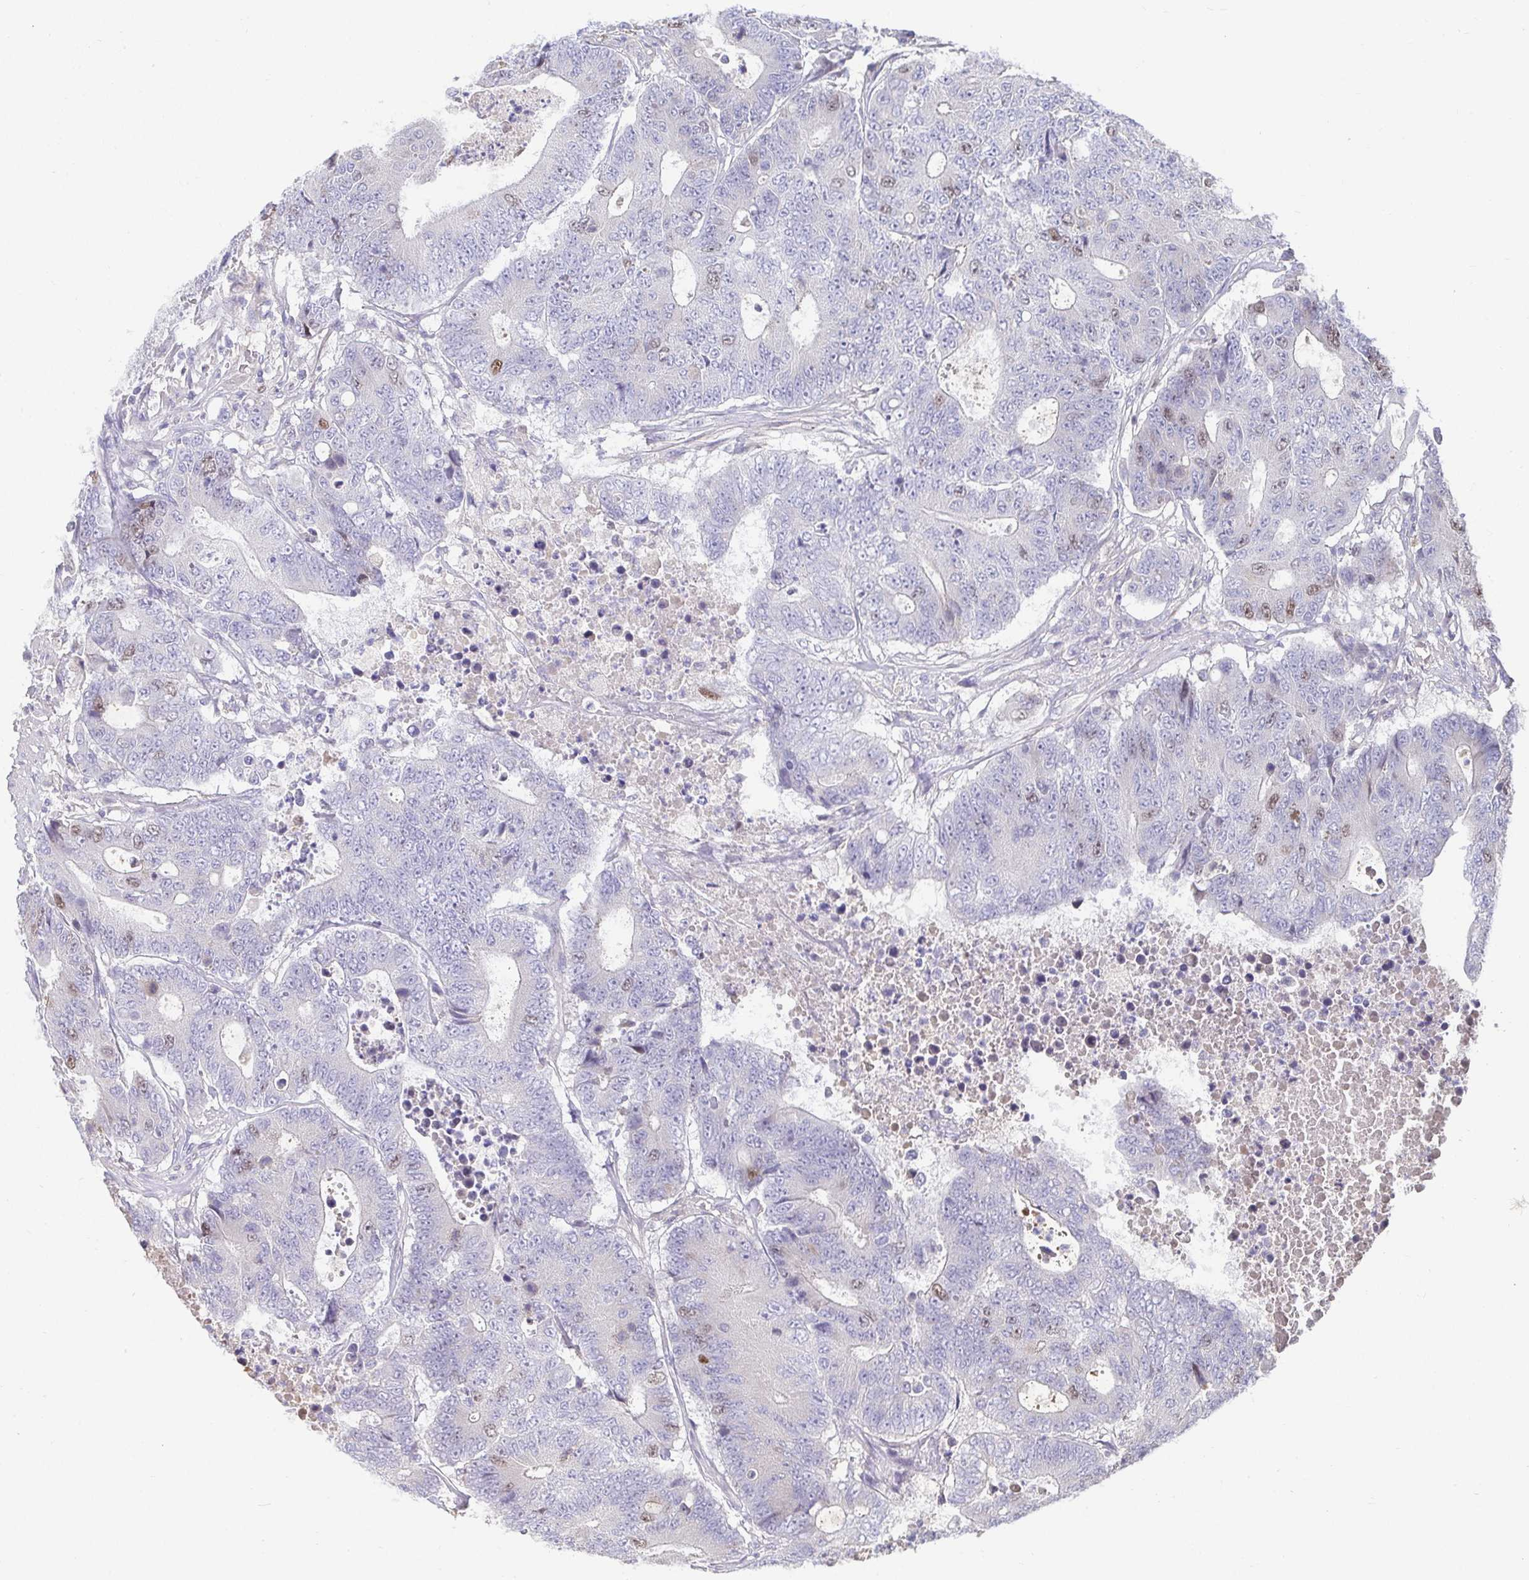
{"staining": {"intensity": "moderate", "quantity": "<25%", "location": "nuclear"}, "tissue": "colorectal cancer", "cell_type": "Tumor cells", "image_type": "cancer", "snomed": [{"axis": "morphology", "description": "Adenocarcinoma, NOS"}, {"axis": "topography", "description": "Colon"}], "caption": "DAB immunohistochemical staining of human adenocarcinoma (colorectal) demonstrates moderate nuclear protein positivity in approximately <25% of tumor cells. The staining is performed using DAB (3,3'-diaminobenzidine) brown chromogen to label protein expression. The nuclei are counter-stained blue using hematoxylin.", "gene": "ANLN", "patient": {"sex": "female", "age": 48}}